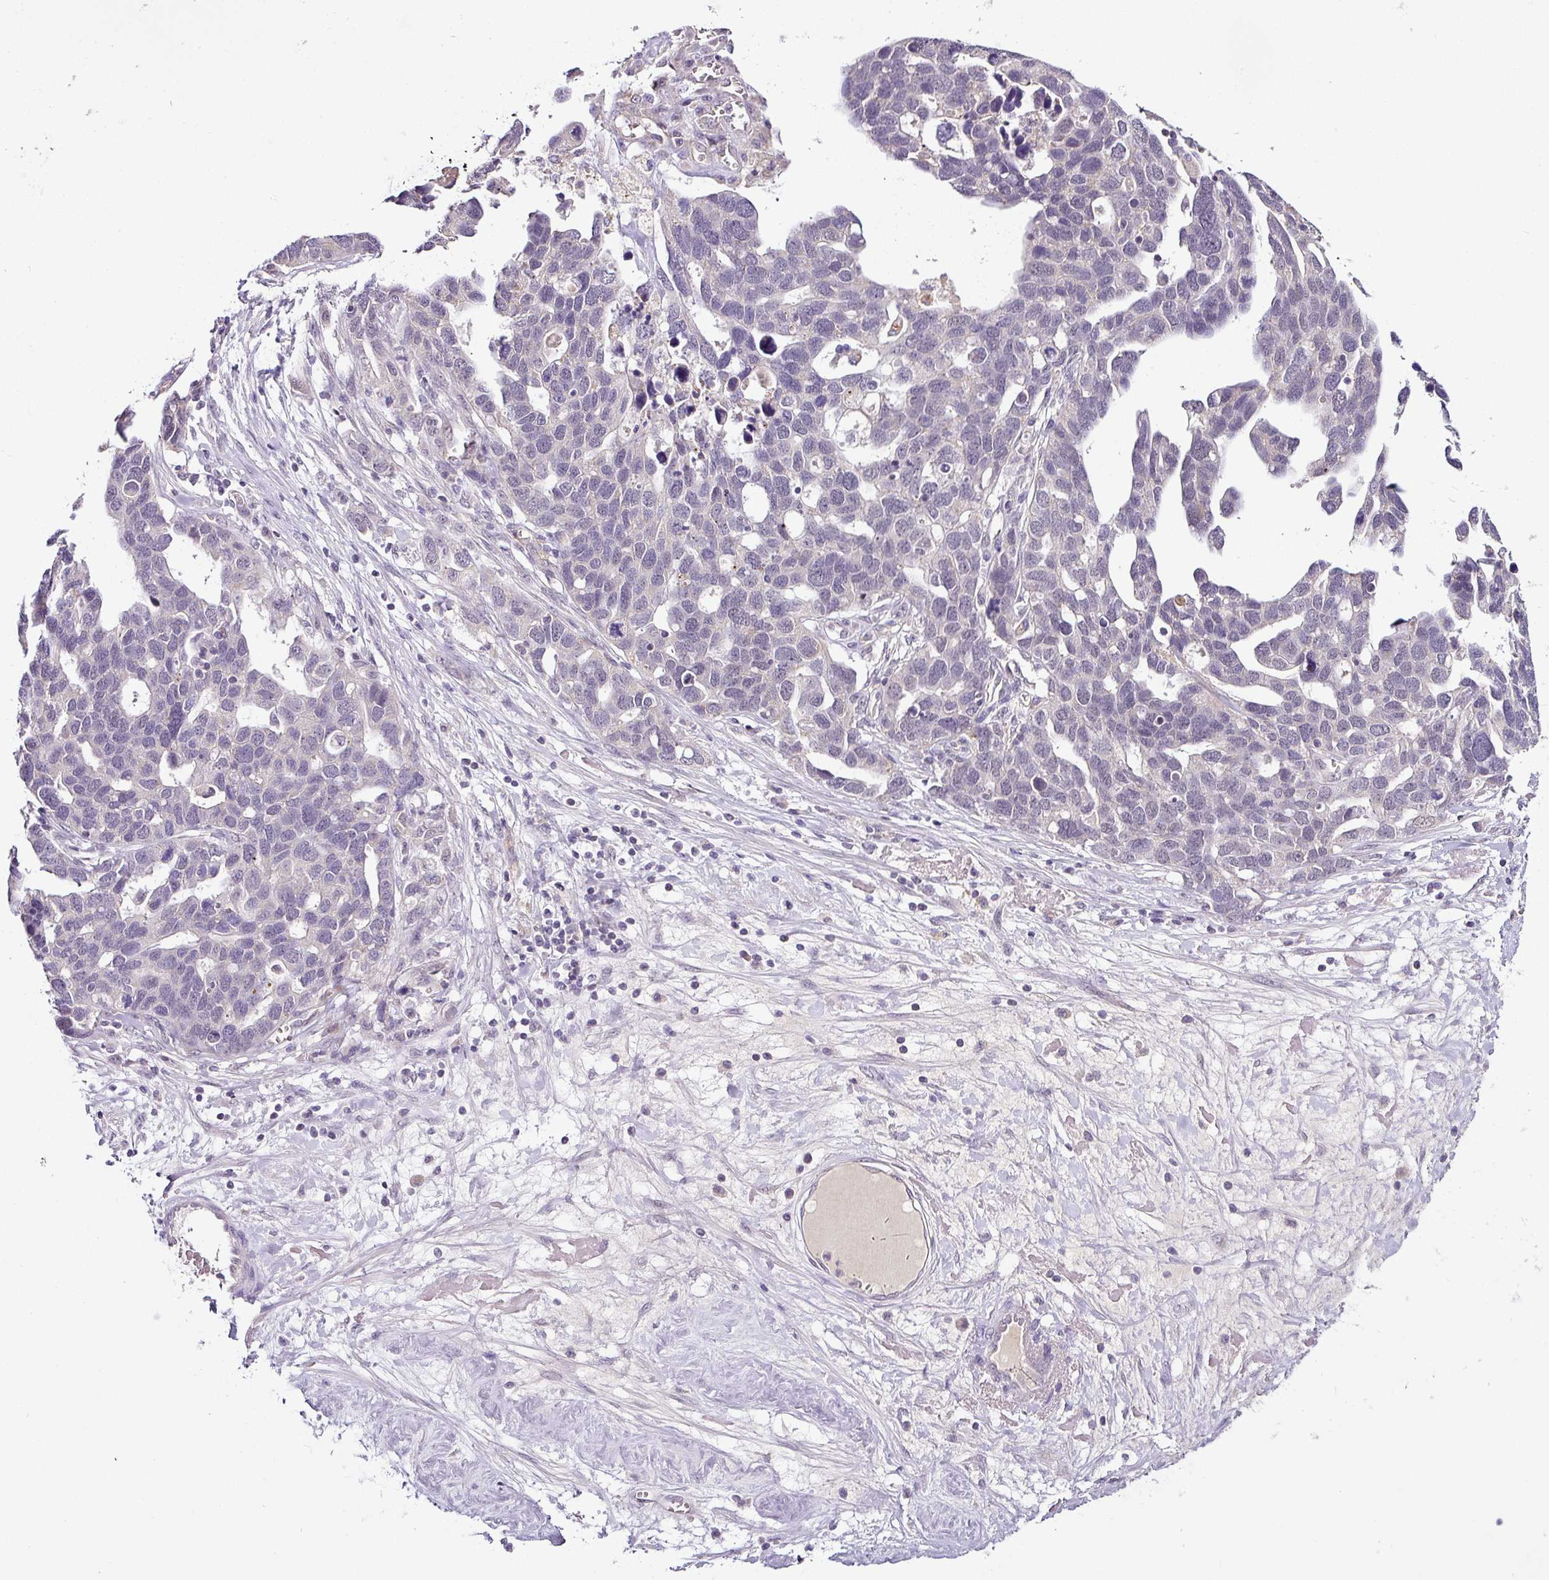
{"staining": {"intensity": "negative", "quantity": "none", "location": "none"}, "tissue": "ovarian cancer", "cell_type": "Tumor cells", "image_type": "cancer", "snomed": [{"axis": "morphology", "description": "Cystadenocarcinoma, serous, NOS"}, {"axis": "topography", "description": "Ovary"}], "caption": "An immunohistochemistry histopathology image of ovarian cancer is shown. There is no staining in tumor cells of ovarian cancer.", "gene": "NAPSA", "patient": {"sex": "female", "age": 54}}